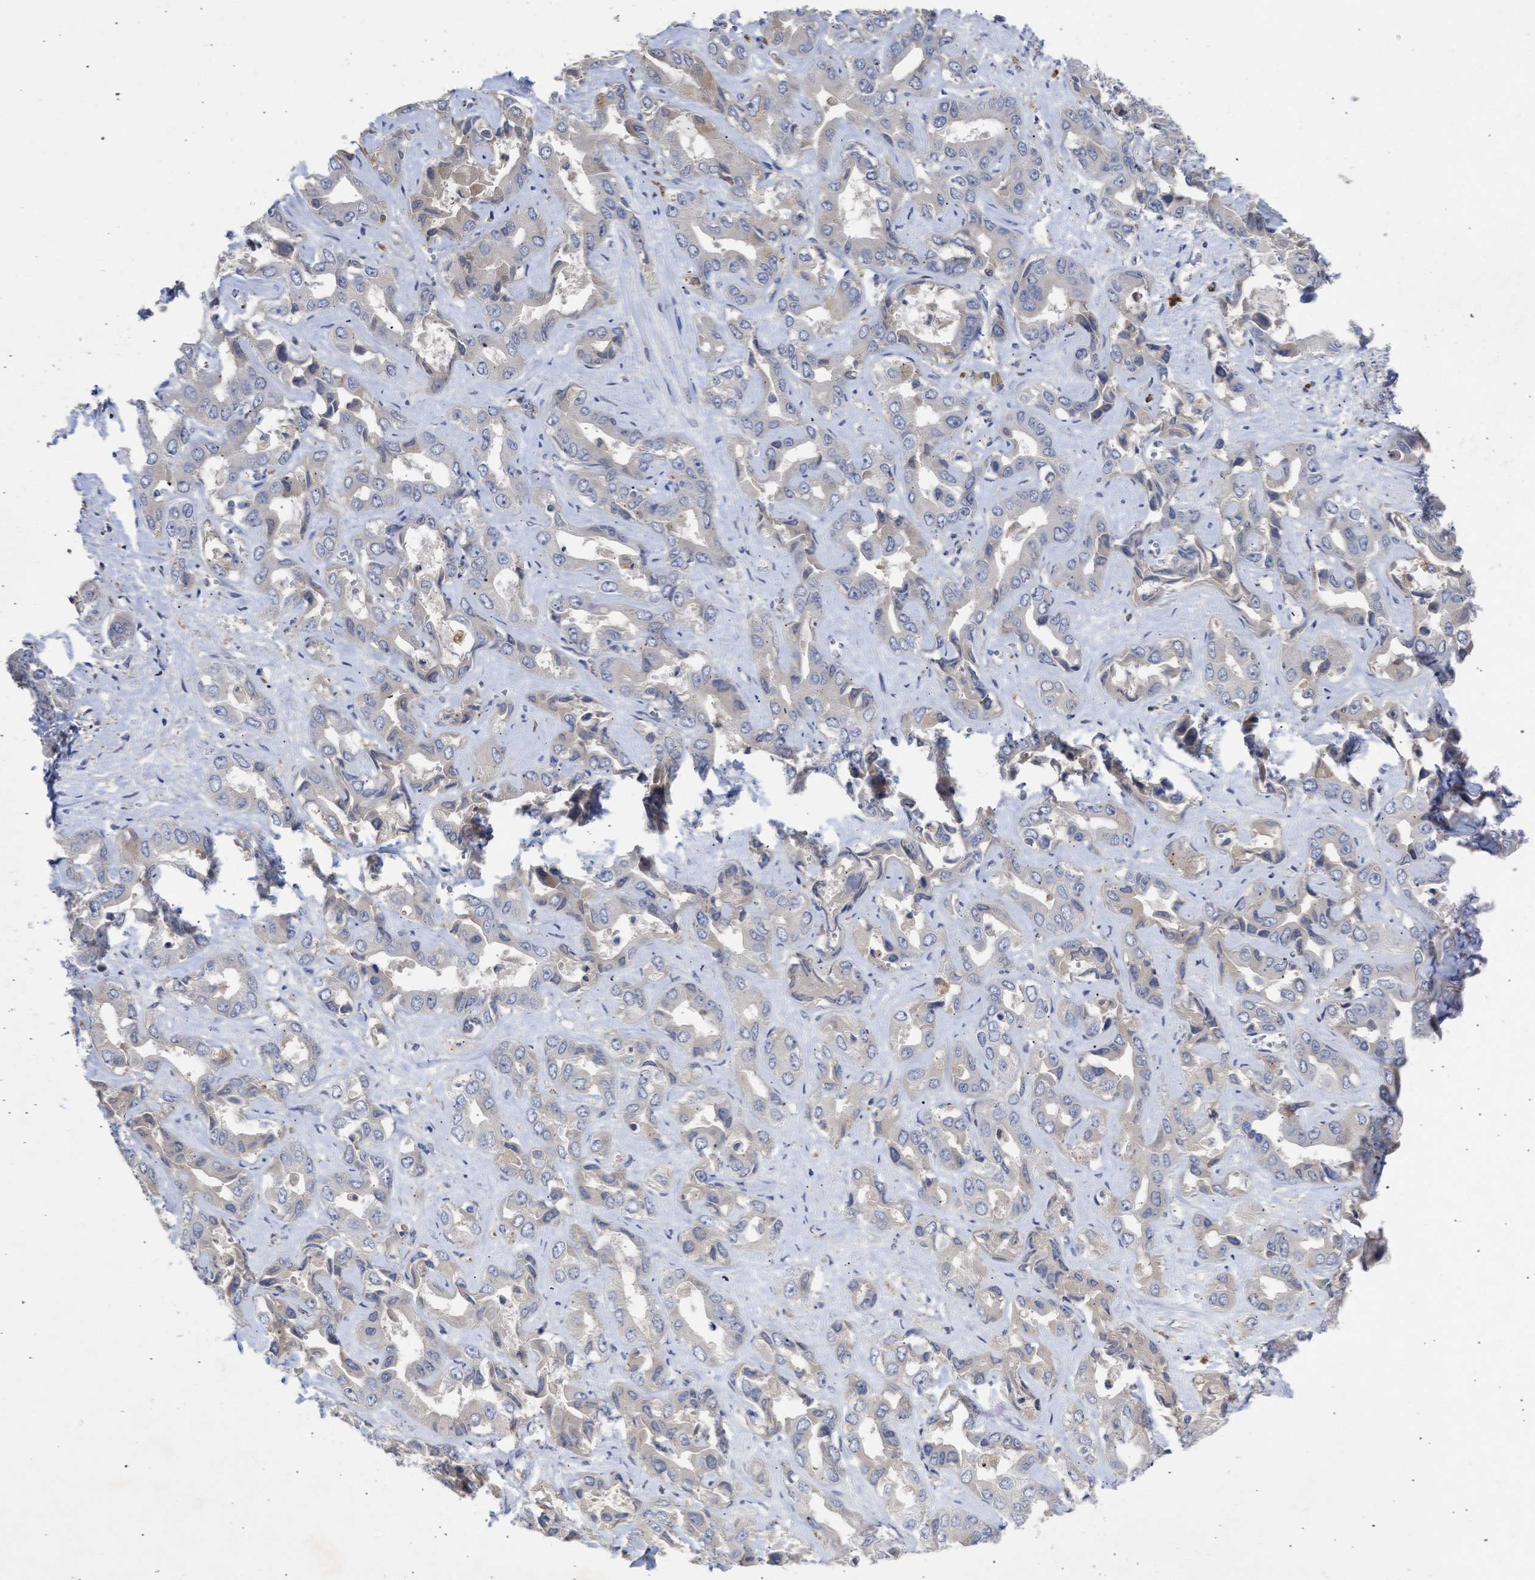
{"staining": {"intensity": "negative", "quantity": "none", "location": "none"}, "tissue": "liver cancer", "cell_type": "Tumor cells", "image_type": "cancer", "snomed": [{"axis": "morphology", "description": "Cholangiocarcinoma"}, {"axis": "topography", "description": "Liver"}], "caption": "Immunohistochemistry (IHC) image of neoplastic tissue: liver cancer stained with DAB shows no significant protein expression in tumor cells.", "gene": "ARHGEF4", "patient": {"sex": "female", "age": 52}}